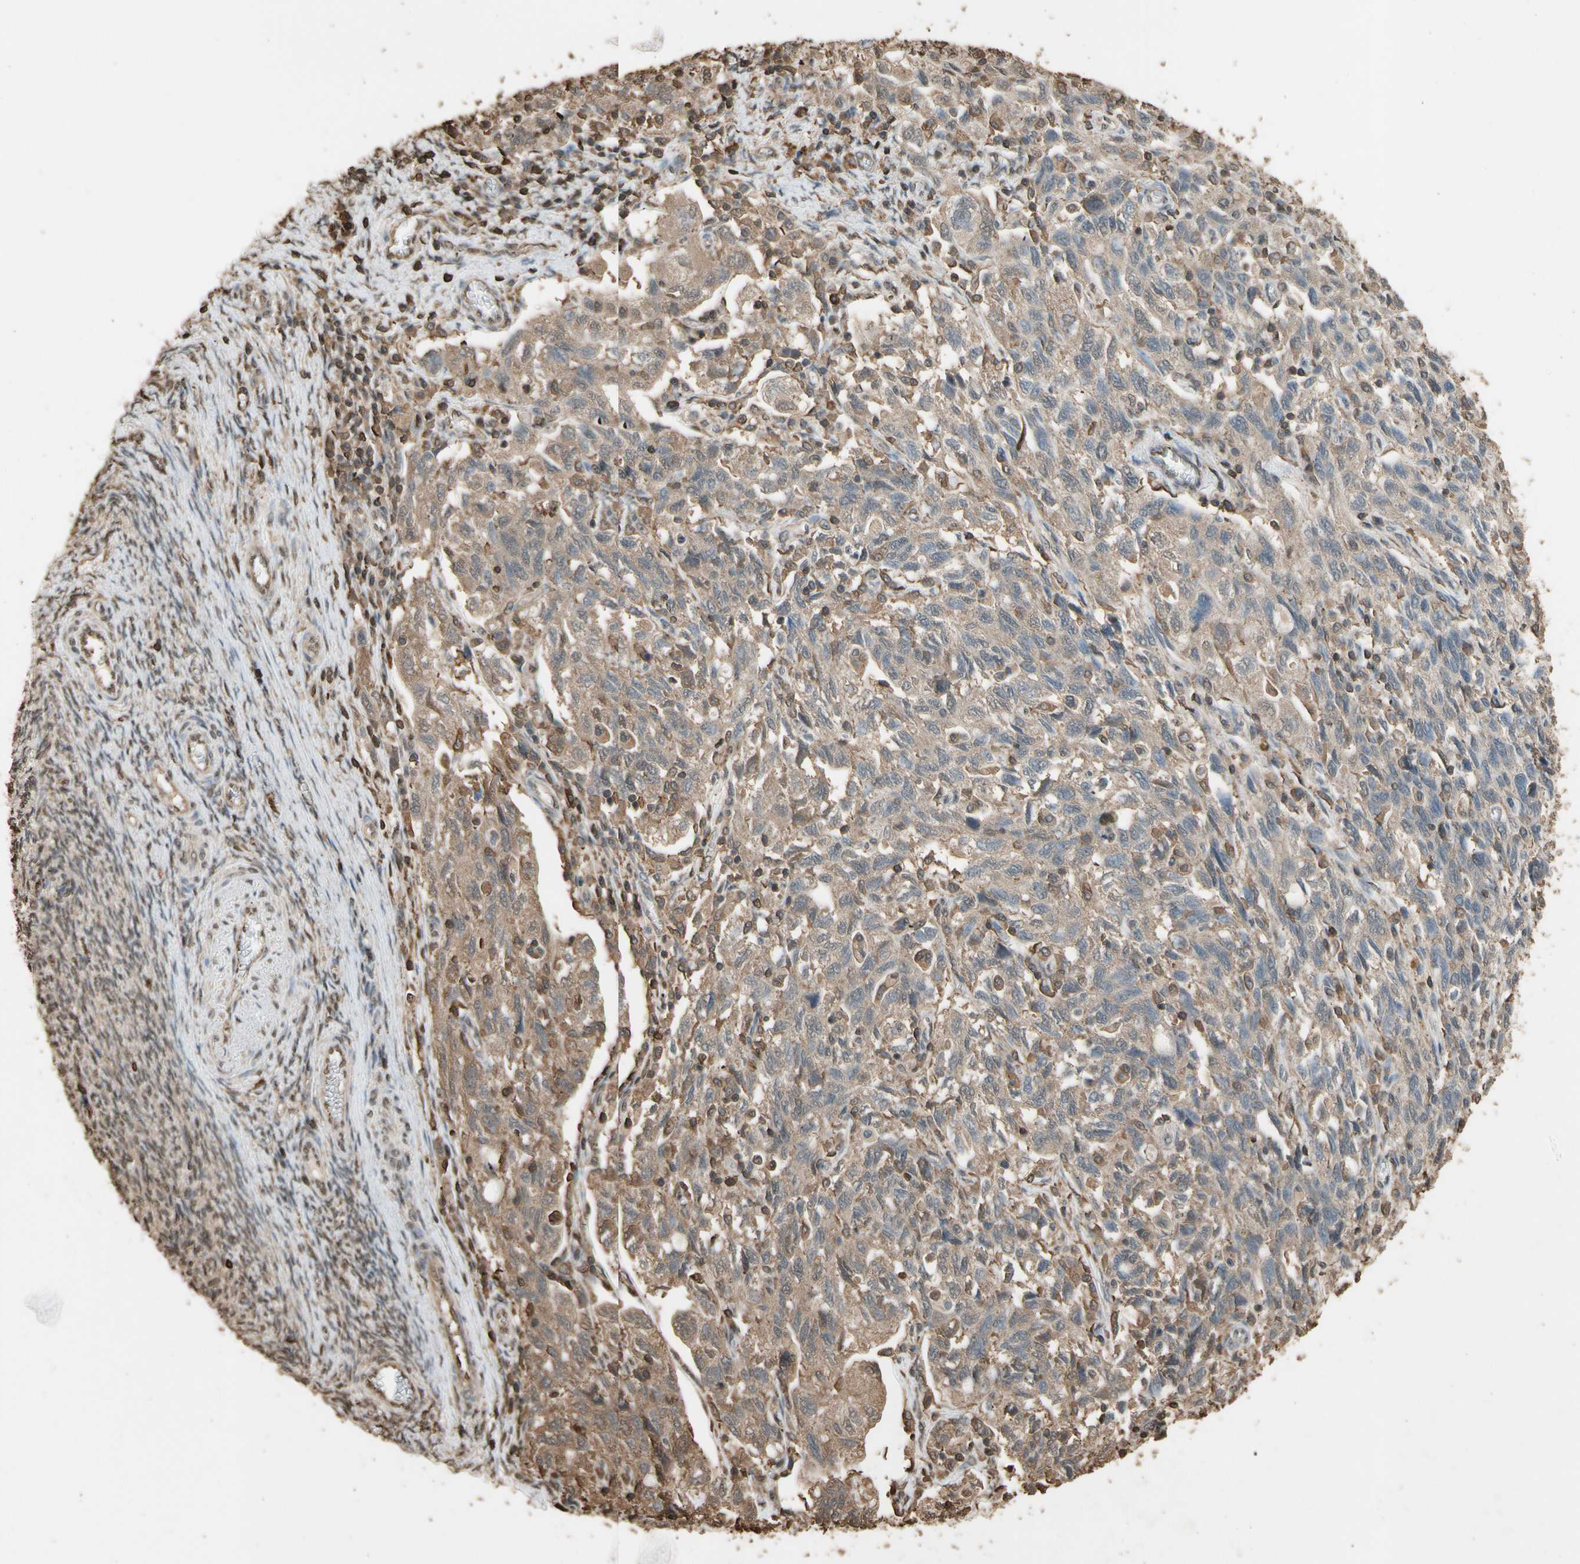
{"staining": {"intensity": "moderate", "quantity": ">75%", "location": "cytoplasmic/membranous"}, "tissue": "ovarian cancer", "cell_type": "Tumor cells", "image_type": "cancer", "snomed": [{"axis": "morphology", "description": "Carcinoma, NOS"}, {"axis": "morphology", "description": "Cystadenocarcinoma, serous, NOS"}, {"axis": "topography", "description": "Ovary"}], "caption": "Ovarian carcinoma stained for a protein (brown) displays moderate cytoplasmic/membranous positive positivity in approximately >75% of tumor cells.", "gene": "TNFSF13B", "patient": {"sex": "female", "age": 69}}